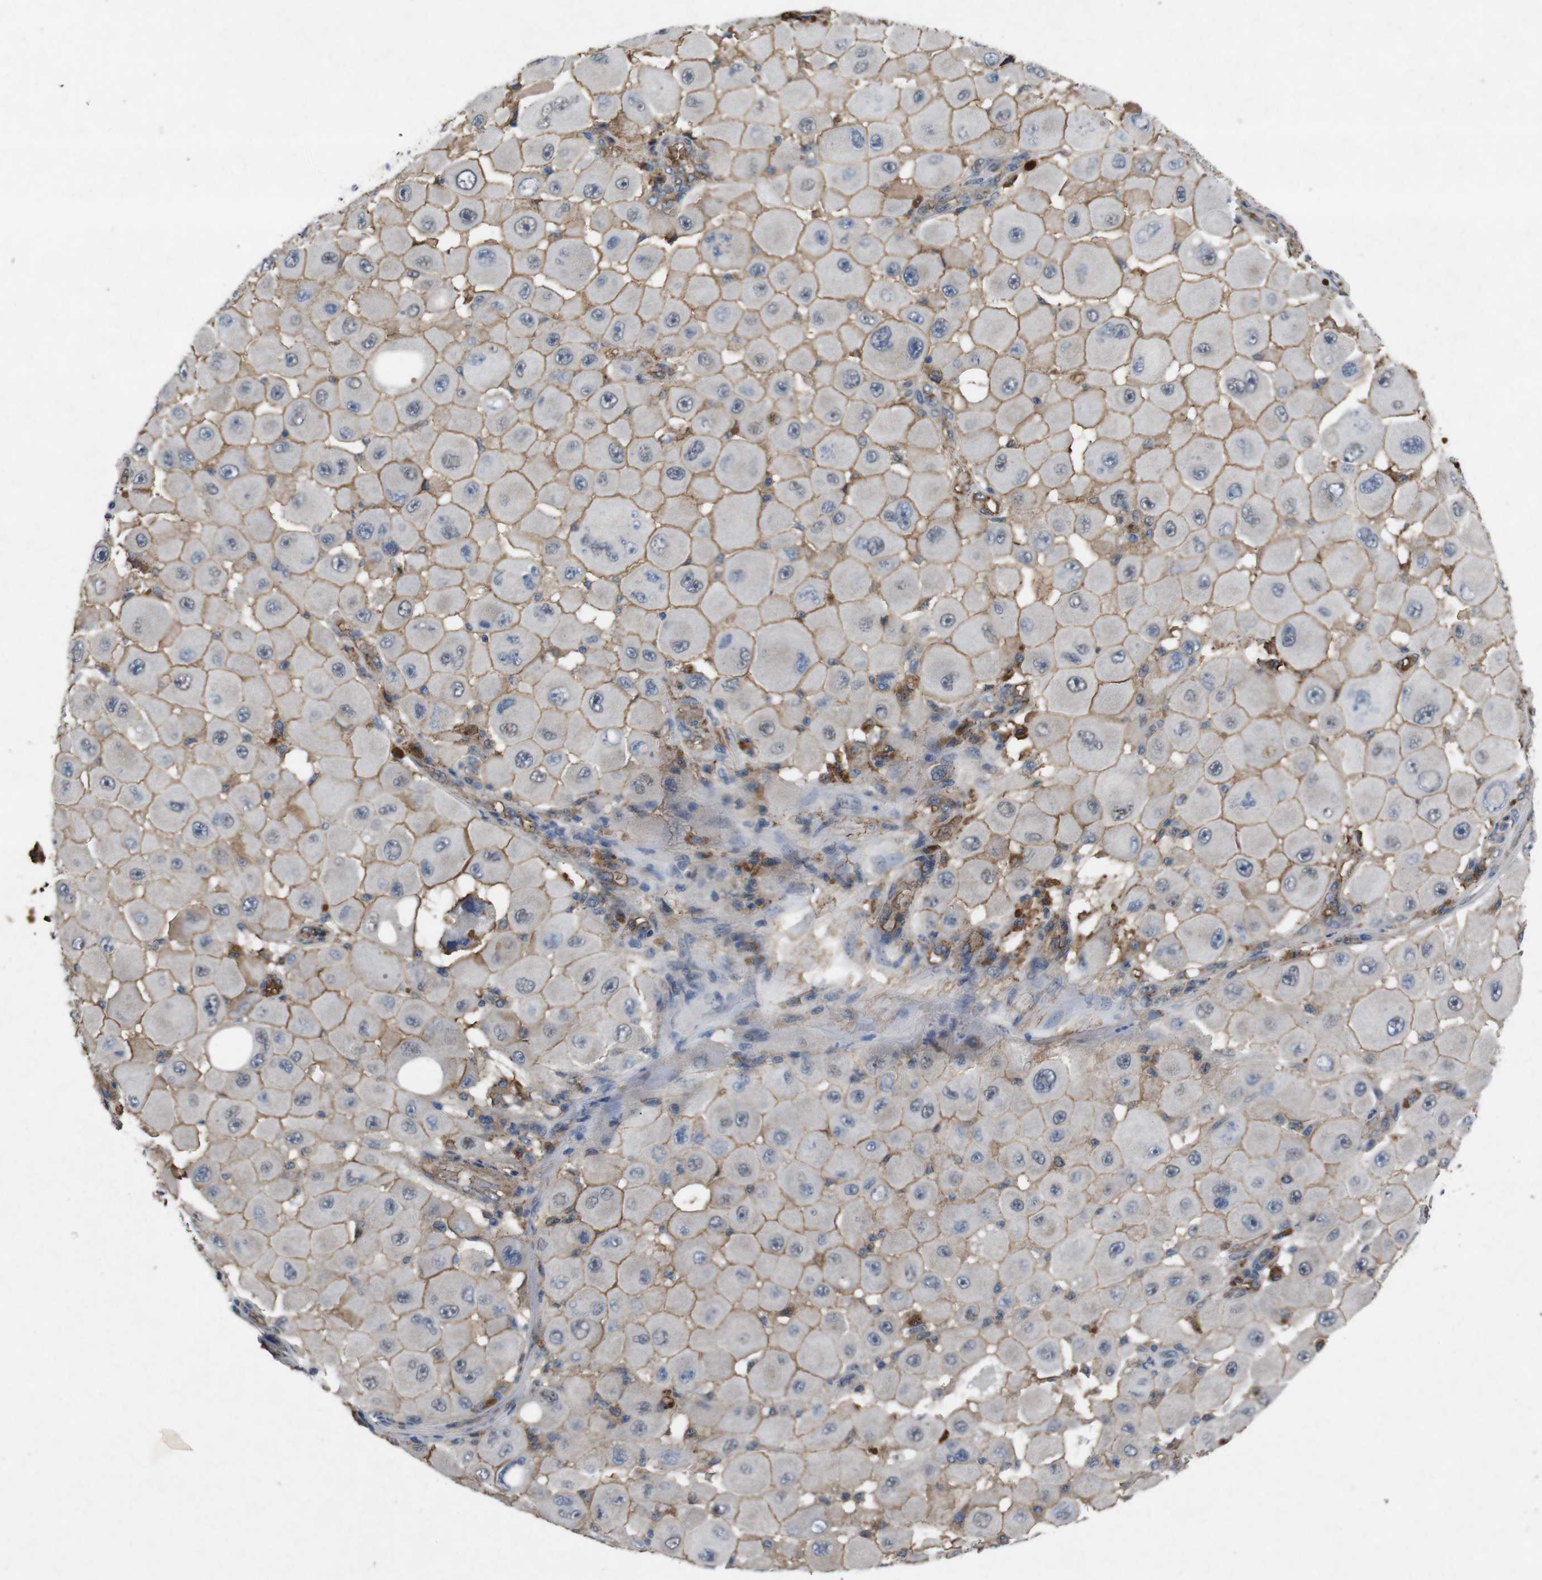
{"staining": {"intensity": "moderate", "quantity": "25%-75%", "location": "cytoplasmic/membranous"}, "tissue": "melanoma", "cell_type": "Tumor cells", "image_type": "cancer", "snomed": [{"axis": "morphology", "description": "Malignant melanoma, NOS"}, {"axis": "topography", "description": "Skin"}], "caption": "Human melanoma stained for a protein (brown) shows moderate cytoplasmic/membranous positive staining in about 25%-75% of tumor cells.", "gene": "SPTB", "patient": {"sex": "female", "age": 81}}